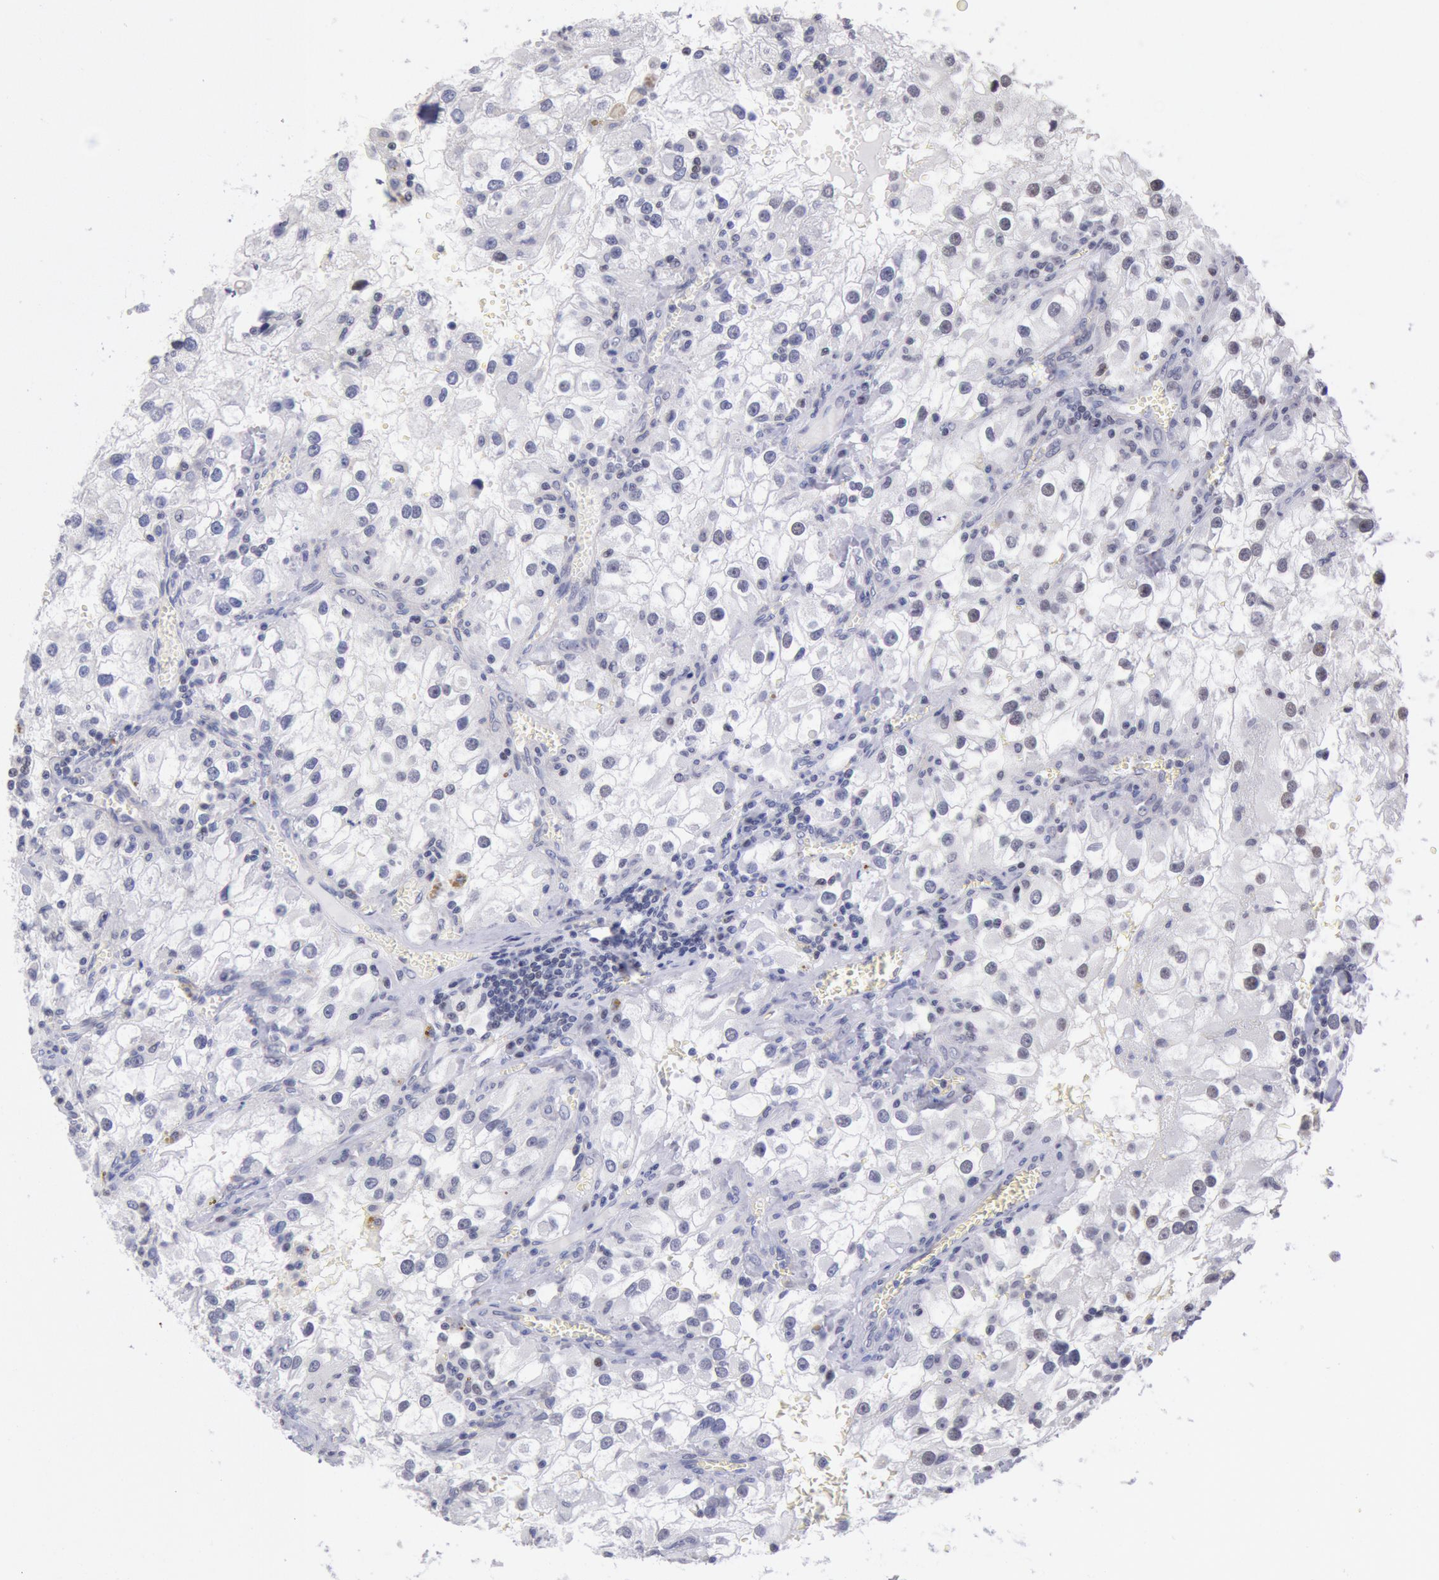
{"staining": {"intensity": "negative", "quantity": "none", "location": "none"}, "tissue": "renal cancer", "cell_type": "Tumor cells", "image_type": "cancer", "snomed": [{"axis": "morphology", "description": "Adenocarcinoma, NOS"}, {"axis": "topography", "description": "Kidney"}], "caption": "The immunohistochemistry (IHC) photomicrograph has no significant staining in tumor cells of renal adenocarcinoma tissue.", "gene": "MYH7", "patient": {"sex": "female", "age": 52}}